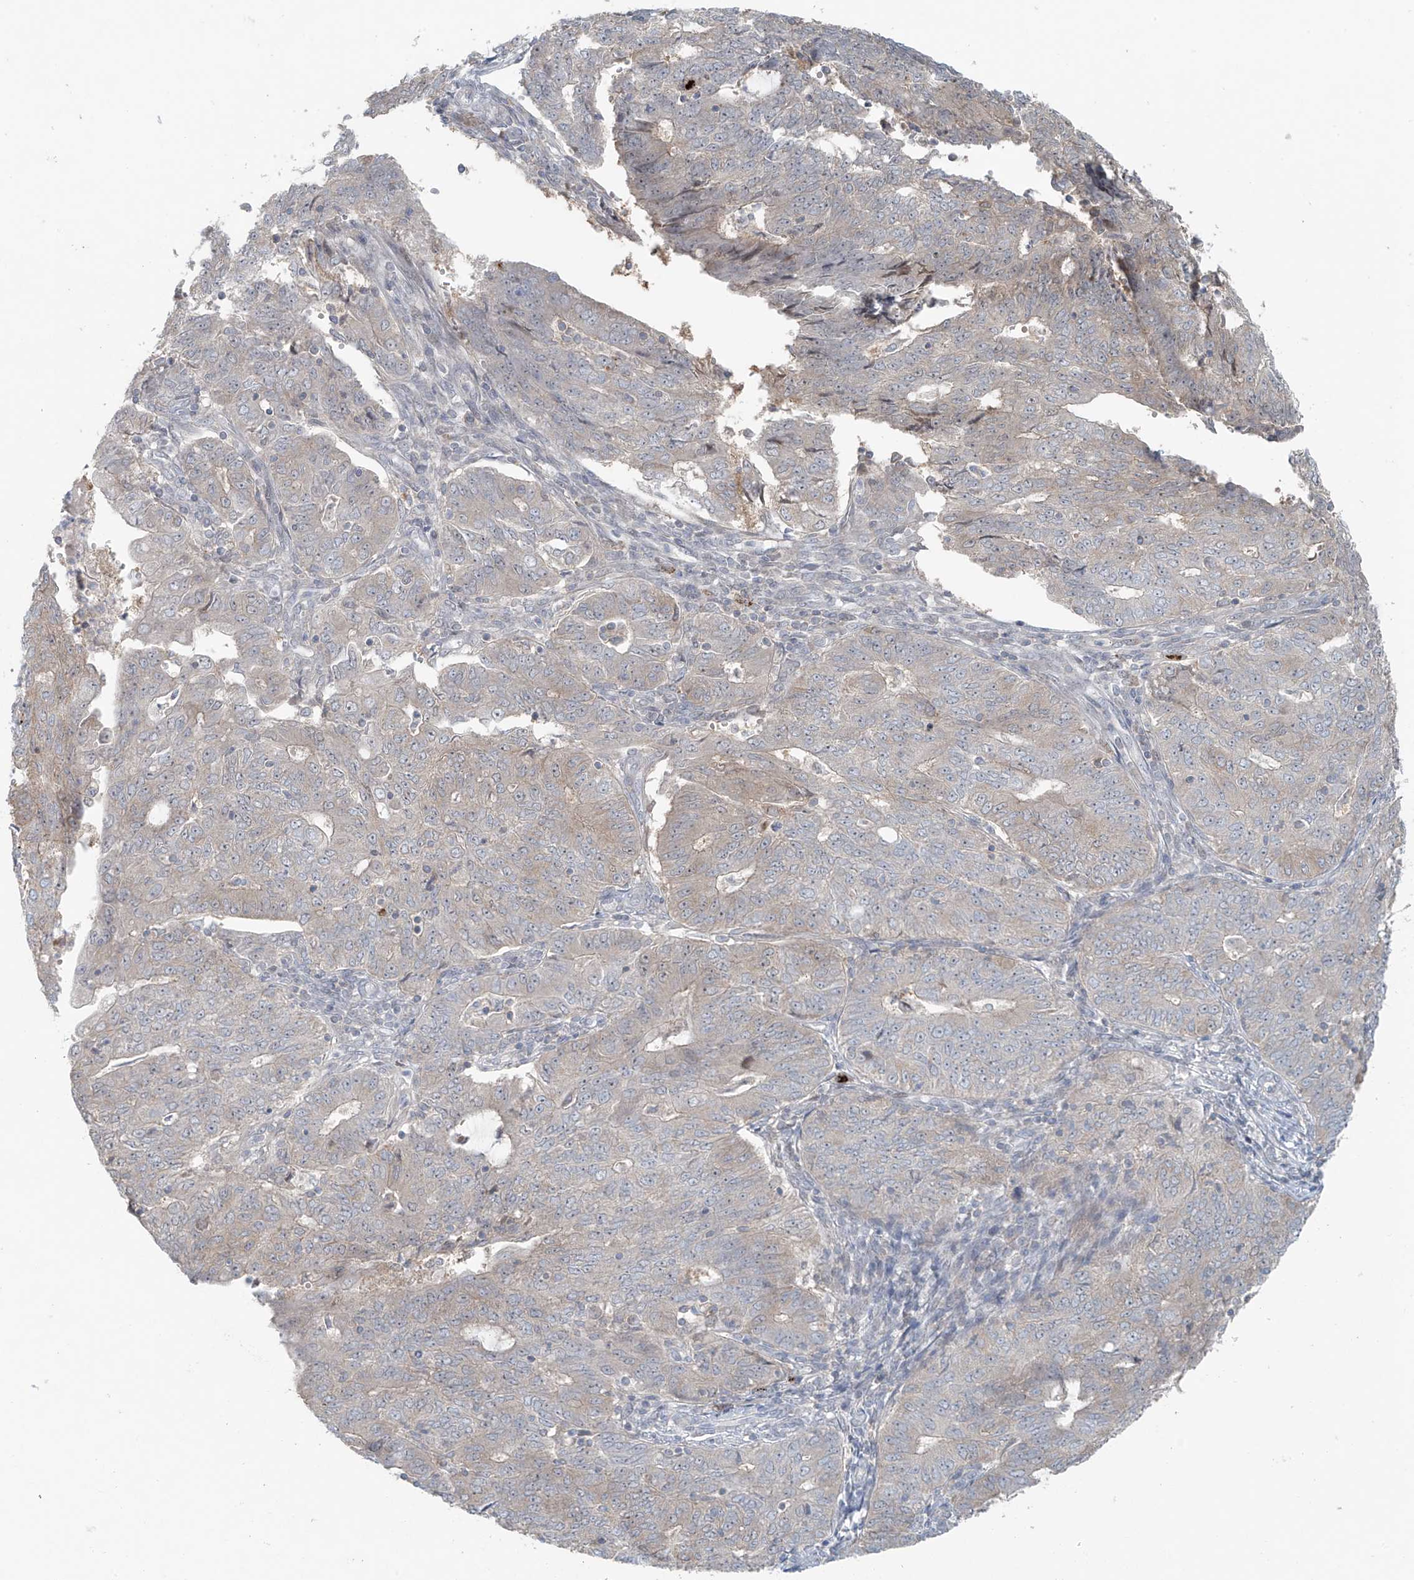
{"staining": {"intensity": "weak", "quantity": "25%-75%", "location": "cytoplasmic/membranous"}, "tissue": "endometrial cancer", "cell_type": "Tumor cells", "image_type": "cancer", "snomed": [{"axis": "morphology", "description": "Adenocarcinoma, NOS"}, {"axis": "topography", "description": "Endometrium"}], "caption": "The image reveals immunohistochemical staining of endometrial cancer. There is weak cytoplasmic/membranous staining is seen in about 25%-75% of tumor cells.", "gene": "PPAT", "patient": {"sex": "female", "age": 32}}